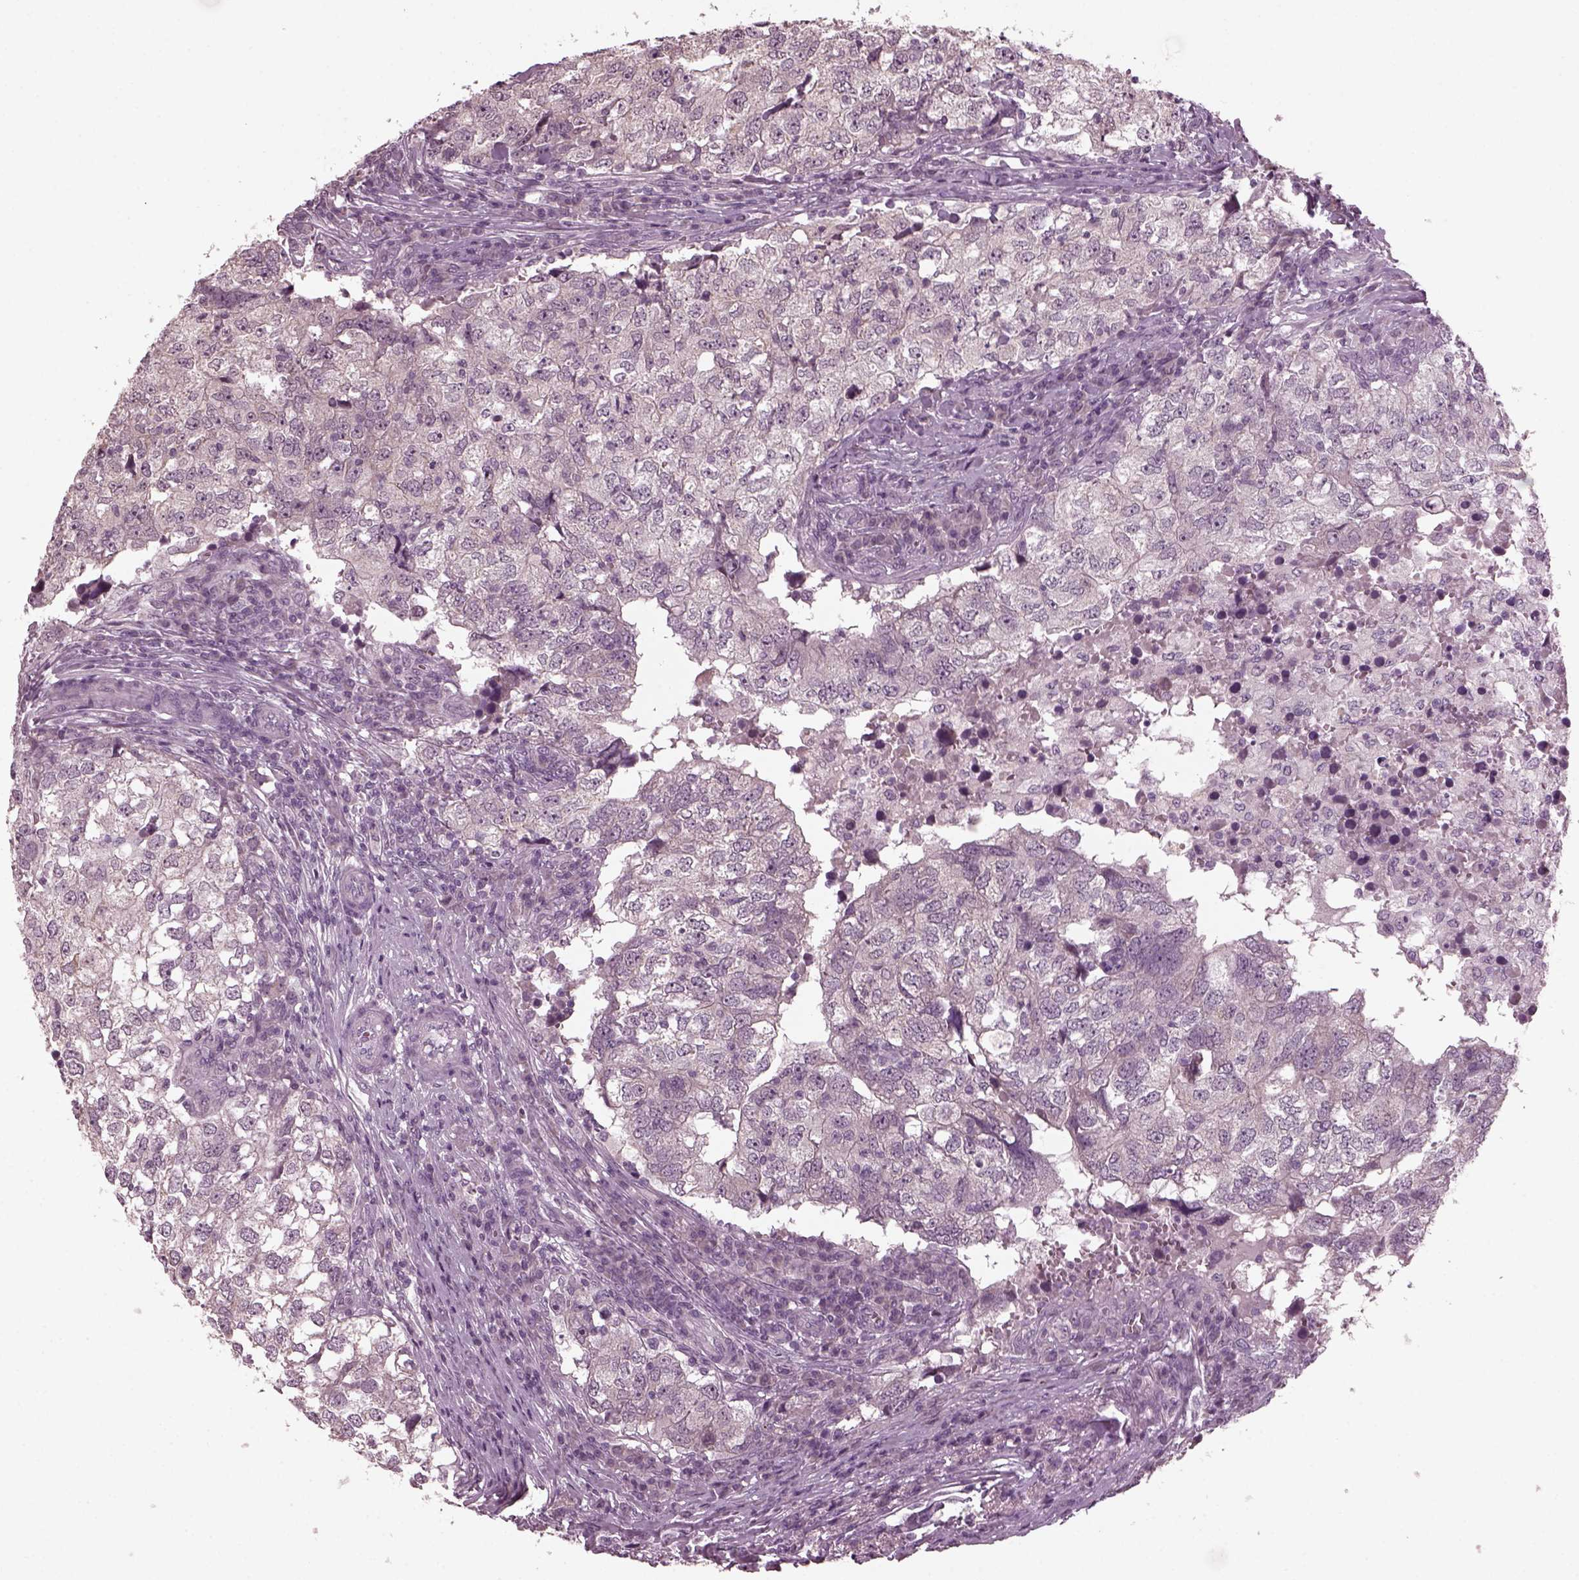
{"staining": {"intensity": "negative", "quantity": "none", "location": "none"}, "tissue": "breast cancer", "cell_type": "Tumor cells", "image_type": "cancer", "snomed": [{"axis": "morphology", "description": "Duct carcinoma"}, {"axis": "topography", "description": "Breast"}], "caption": "A photomicrograph of infiltrating ductal carcinoma (breast) stained for a protein reveals no brown staining in tumor cells. (Immunohistochemistry (ihc), brightfield microscopy, high magnification).", "gene": "CLCN4", "patient": {"sex": "female", "age": 30}}